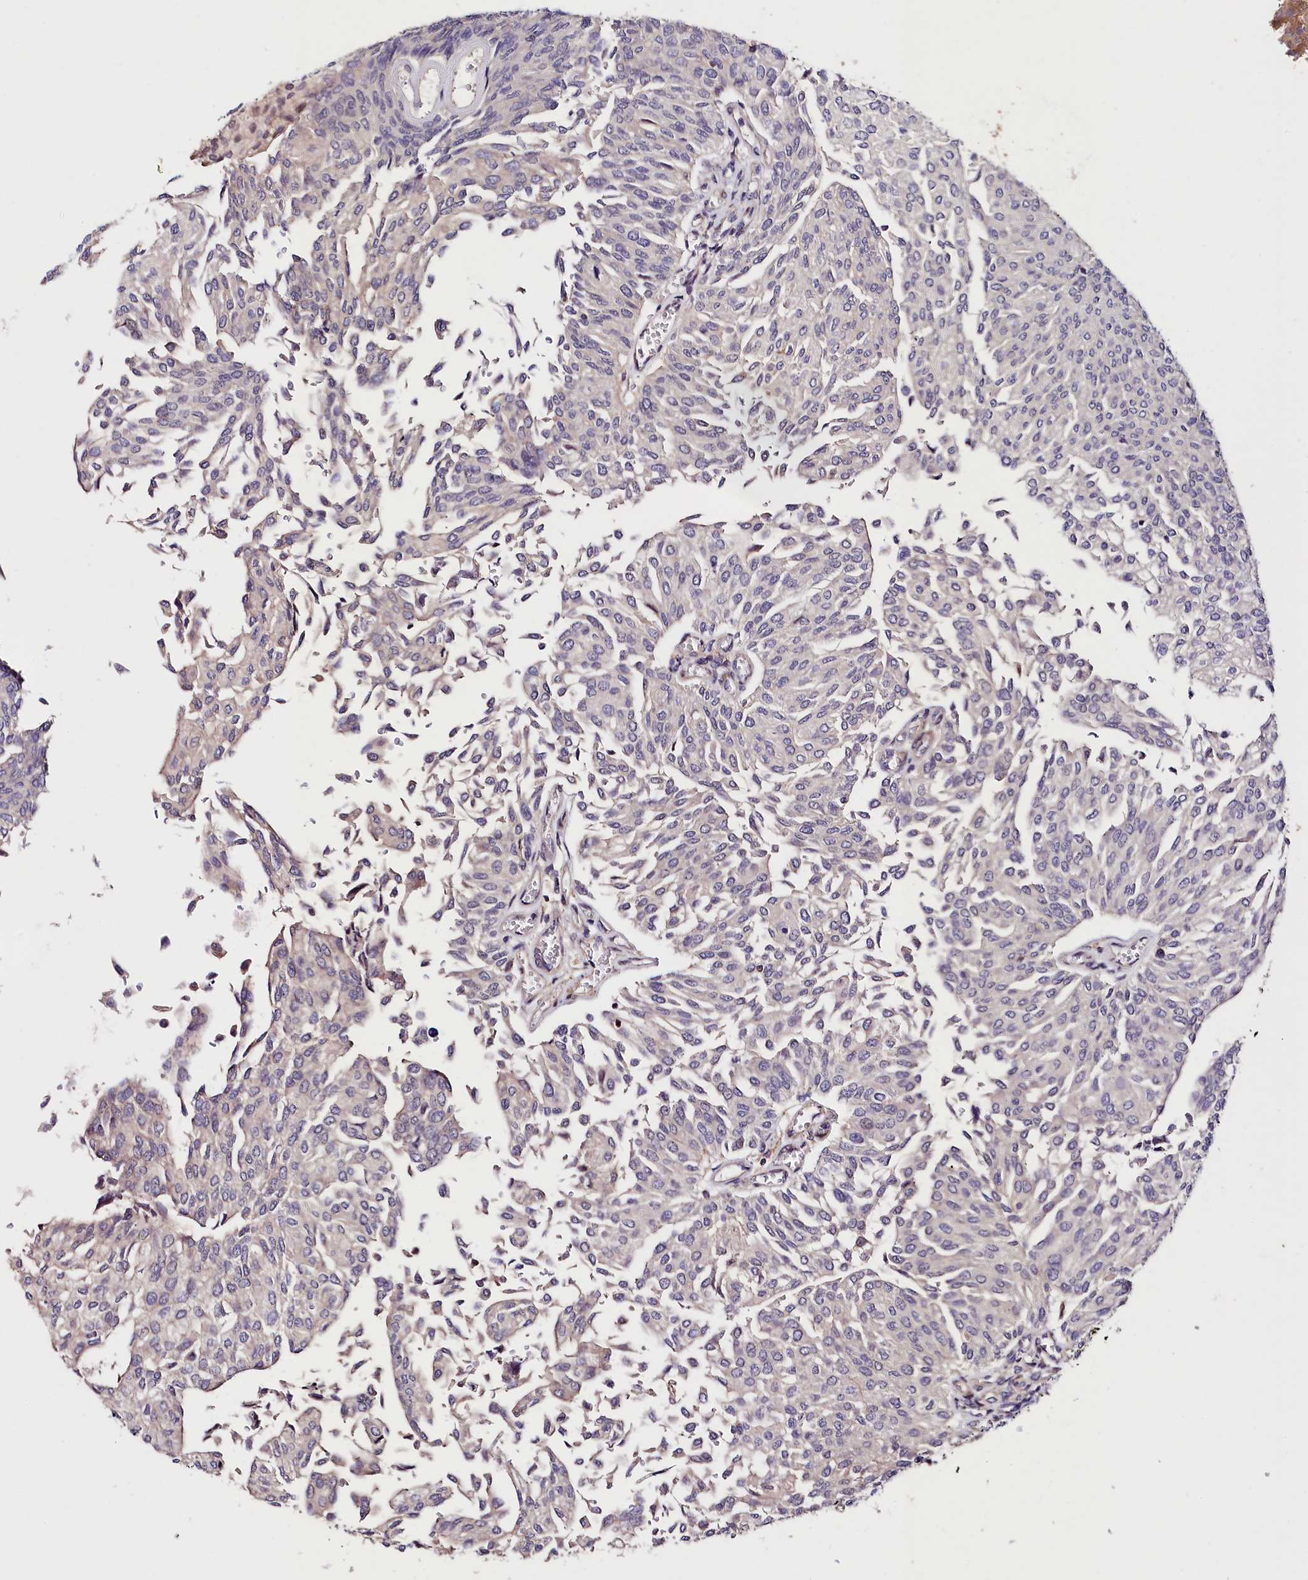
{"staining": {"intensity": "moderate", "quantity": "<25%", "location": "nuclear"}, "tissue": "urothelial cancer", "cell_type": "Tumor cells", "image_type": "cancer", "snomed": [{"axis": "morphology", "description": "Urothelial carcinoma, High grade"}, {"axis": "topography", "description": "Urinary bladder"}], "caption": "The micrograph shows staining of urothelial cancer, revealing moderate nuclear protein staining (brown color) within tumor cells. (DAB (3,3'-diaminobenzidine) IHC with brightfield microscopy, high magnification).", "gene": "CACNA1H", "patient": {"sex": "female", "age": 79}}